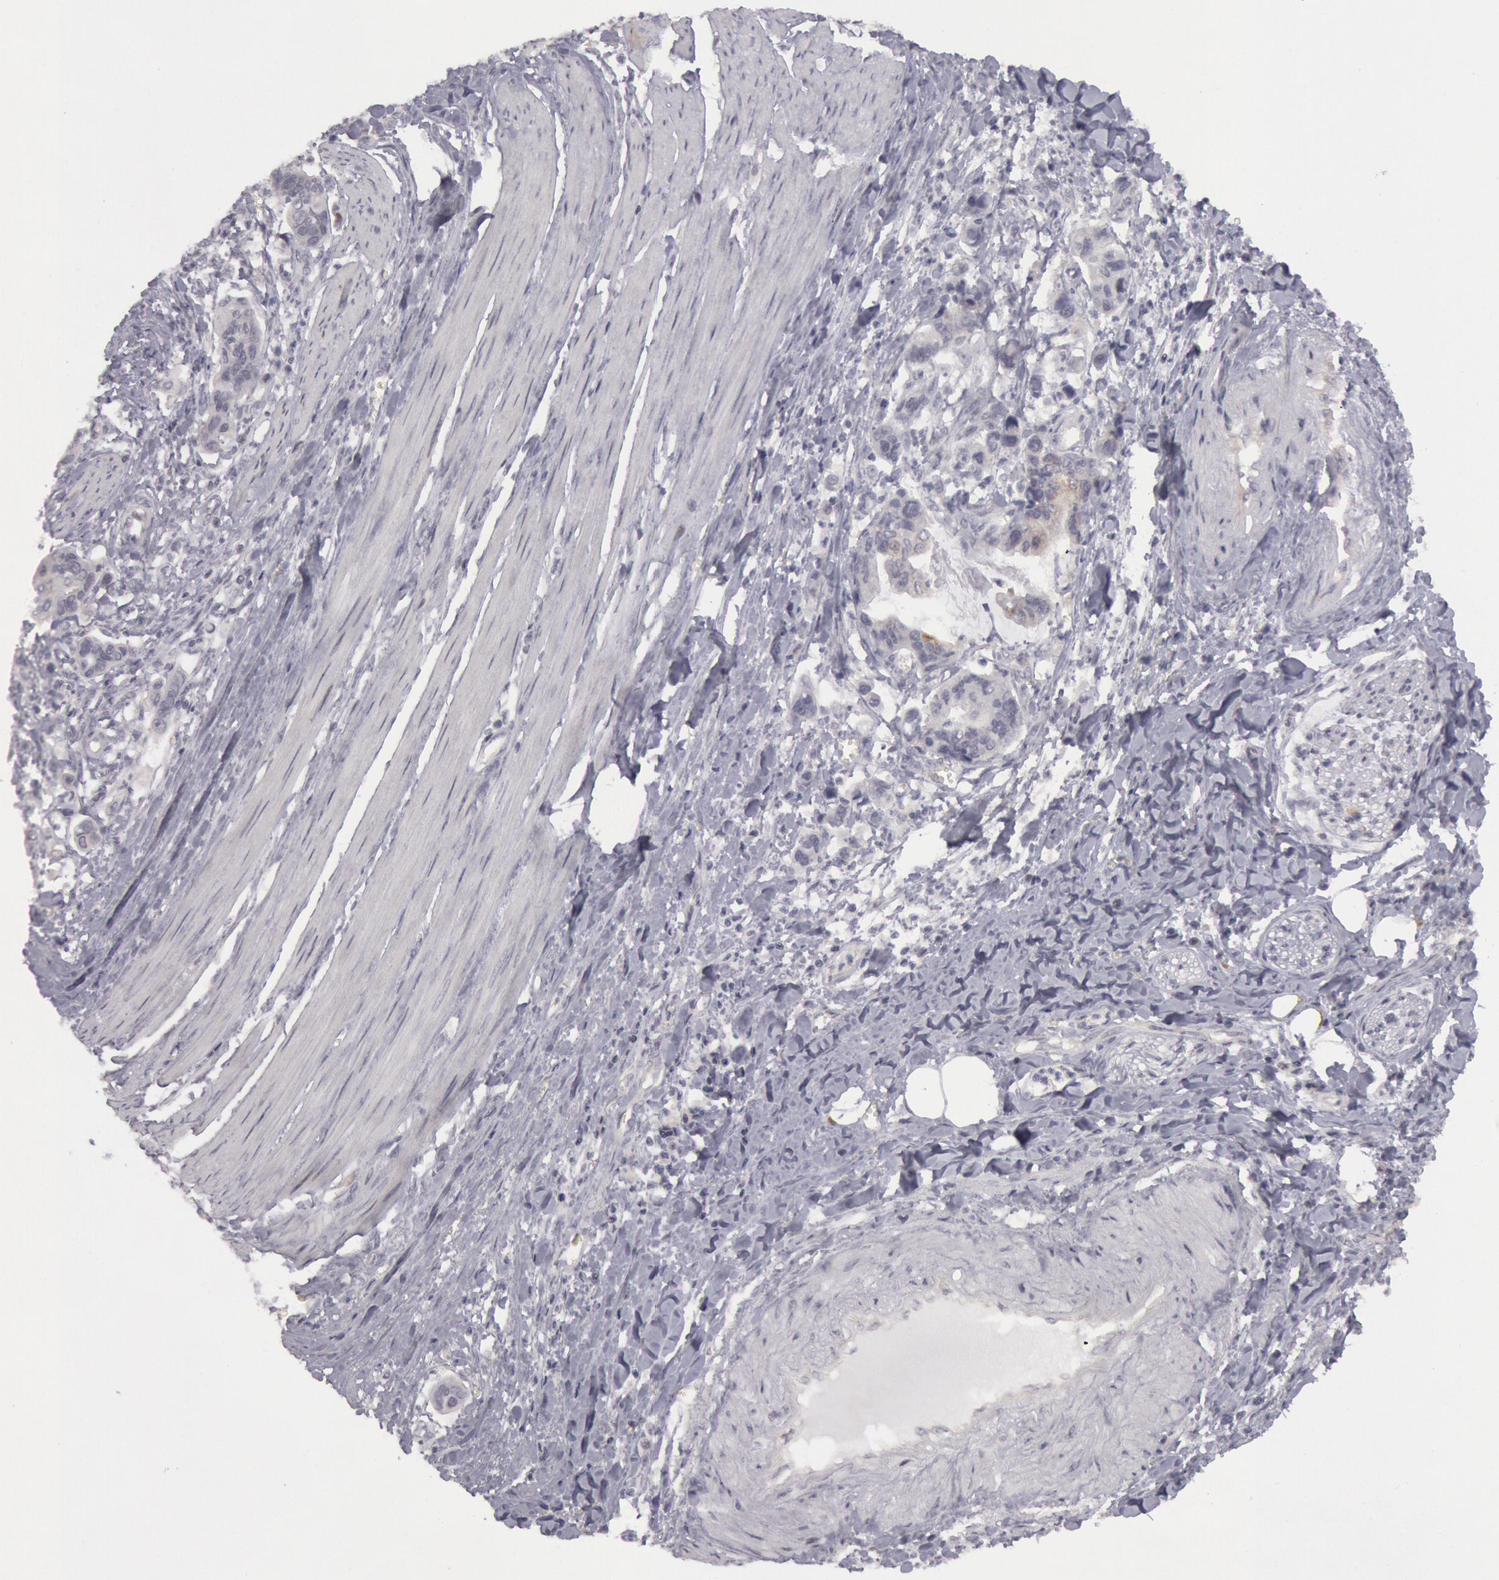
{"staining": {"intensity": "weak", "quantity": "<25%", "location": "cytoplasmic/membranous"}, "tissue": "stomach cancer", "cell_type": "Tumor cells", "image_type": "cancer", "snomed": [{"axis": "morphology", "description": "Adenocarcinoma, NOS"}, {"axis": "topography", "description": "Stomach, upper"}], "caption": "There is no significant positivity in tumor cells of adenocarcinoma (stomach).", "gene": "JOSD1", "patient": {"sex": "male", "age": 80}}